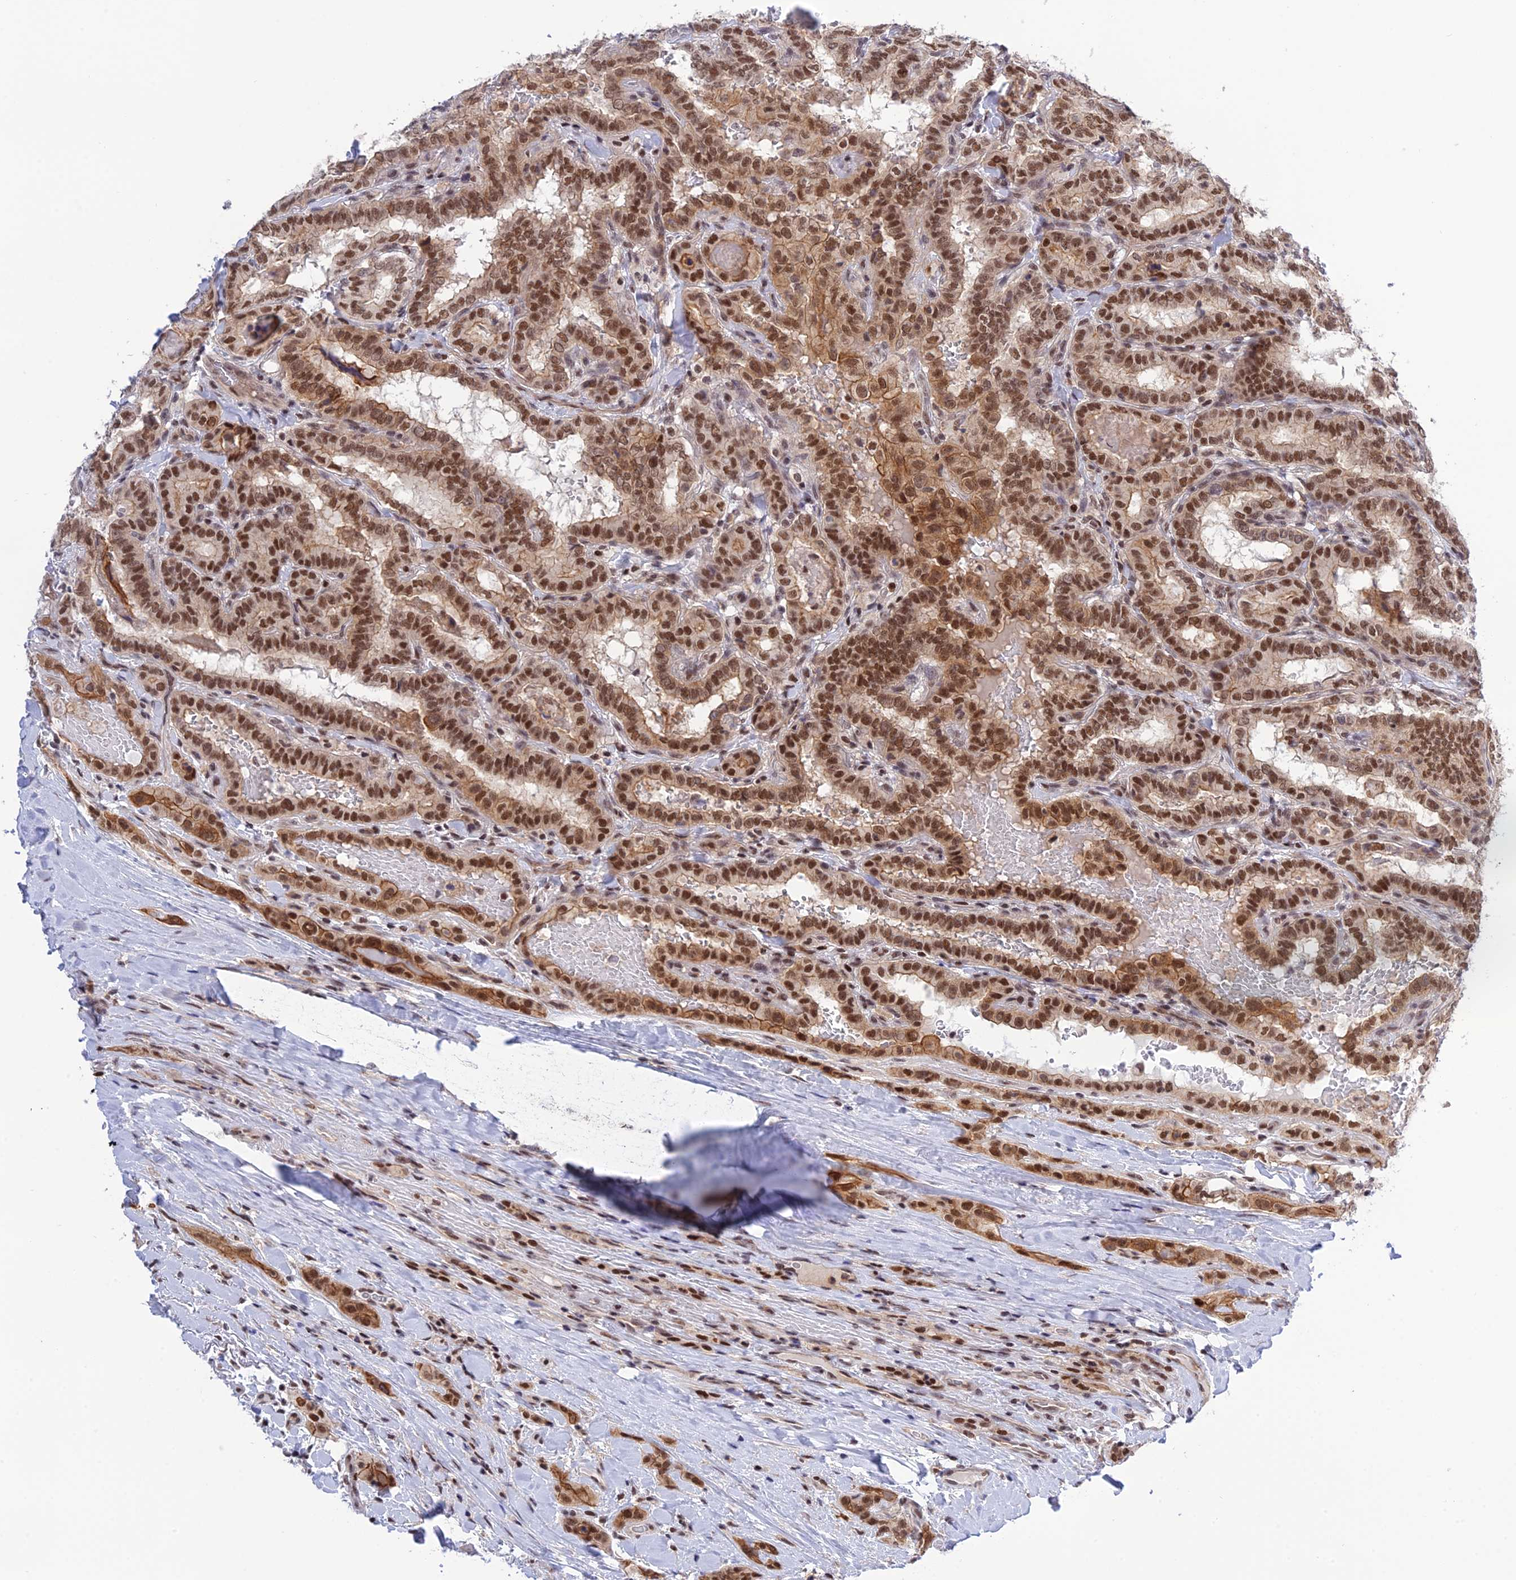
{"staining": {"intensity": "moderate", "quantity": ">75%", "location": "cytoplasmic/membranous,nuclear"}, "tissue": "thyroid cancer", "cell_type": "Tumor cells", "image_type": "cancer", "snomed": [{"axis": "morphology", "description": "Papillary adenocarcinoma, NOS"}, {"axis": "topography", "description": "Thyroid gland"}], "caption": "About >75% of tumor cells in human thyroid papillary adenocarcinoma reveal moderate cytoplasmic/membranous and nuclear protein staining as visualized by brown immunohistochemical staining.", "gene": "TCEA1", "patient": {"sex": "female", "age": 72}}